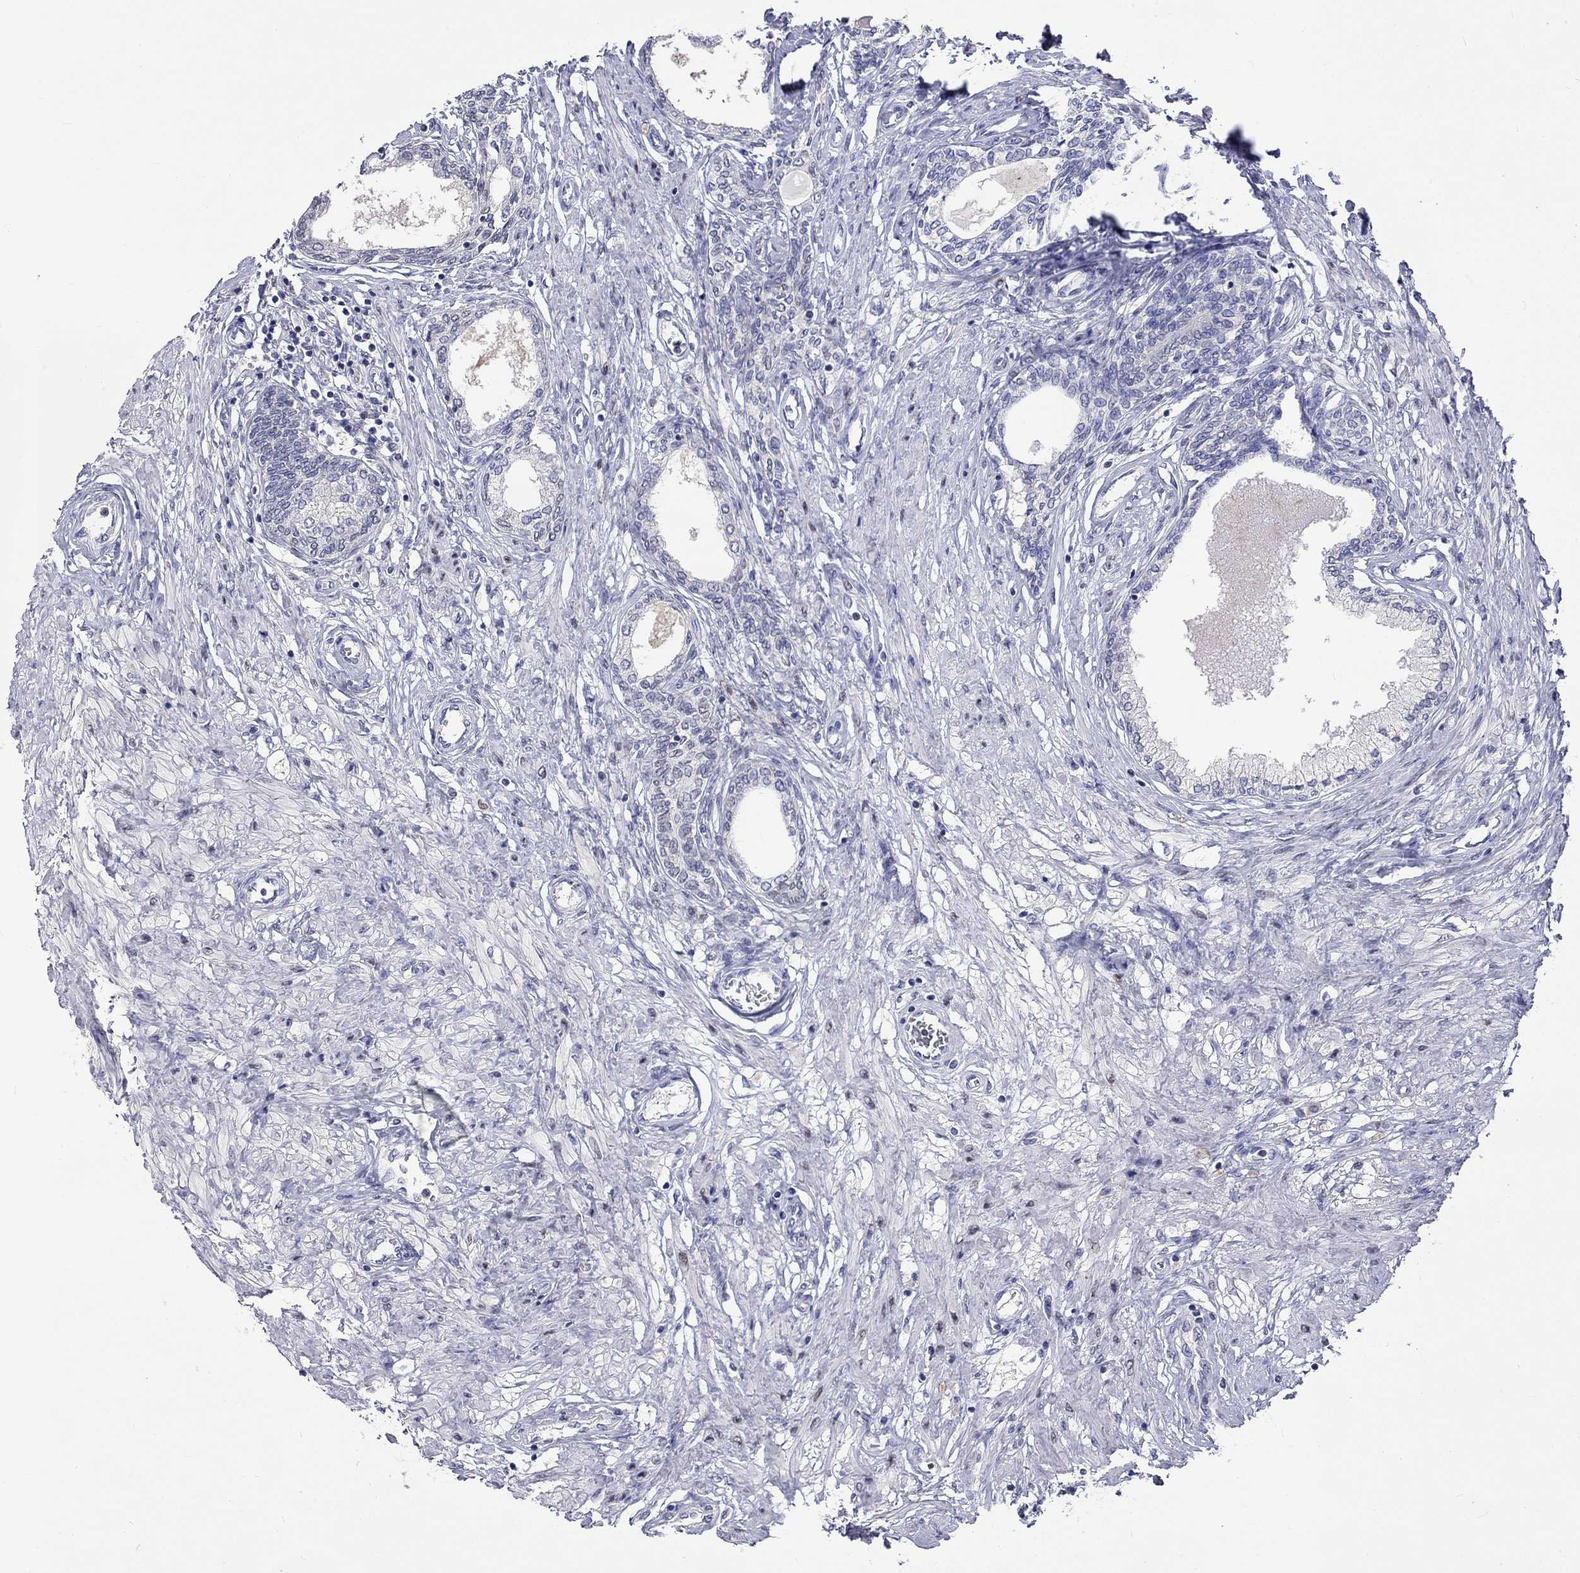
{"staining": {"intensity": "negative", "quantity": "none", "location": "none"}, "tissue": "prostate cancer", "cell_type": "Tumor cells", "image_type": "cancer", "snomed": [{"axis": "morphology", "description": "Adenocarcinoma, Low grade"}, {"axis": "topography", "description": "Prostate and seminal vesicle, NOS"}], "caption": "There is no significant staining in tumor cells of adenocarcinoma (low-grade) (prostate). The staining is performed using DAB (3,3'-diaminobenzidine) brown chromogen with nuclei counter-stained in using hematoxylin.", "gene": "LRFN4", "patient": {"sex": "male", "age": 61}}